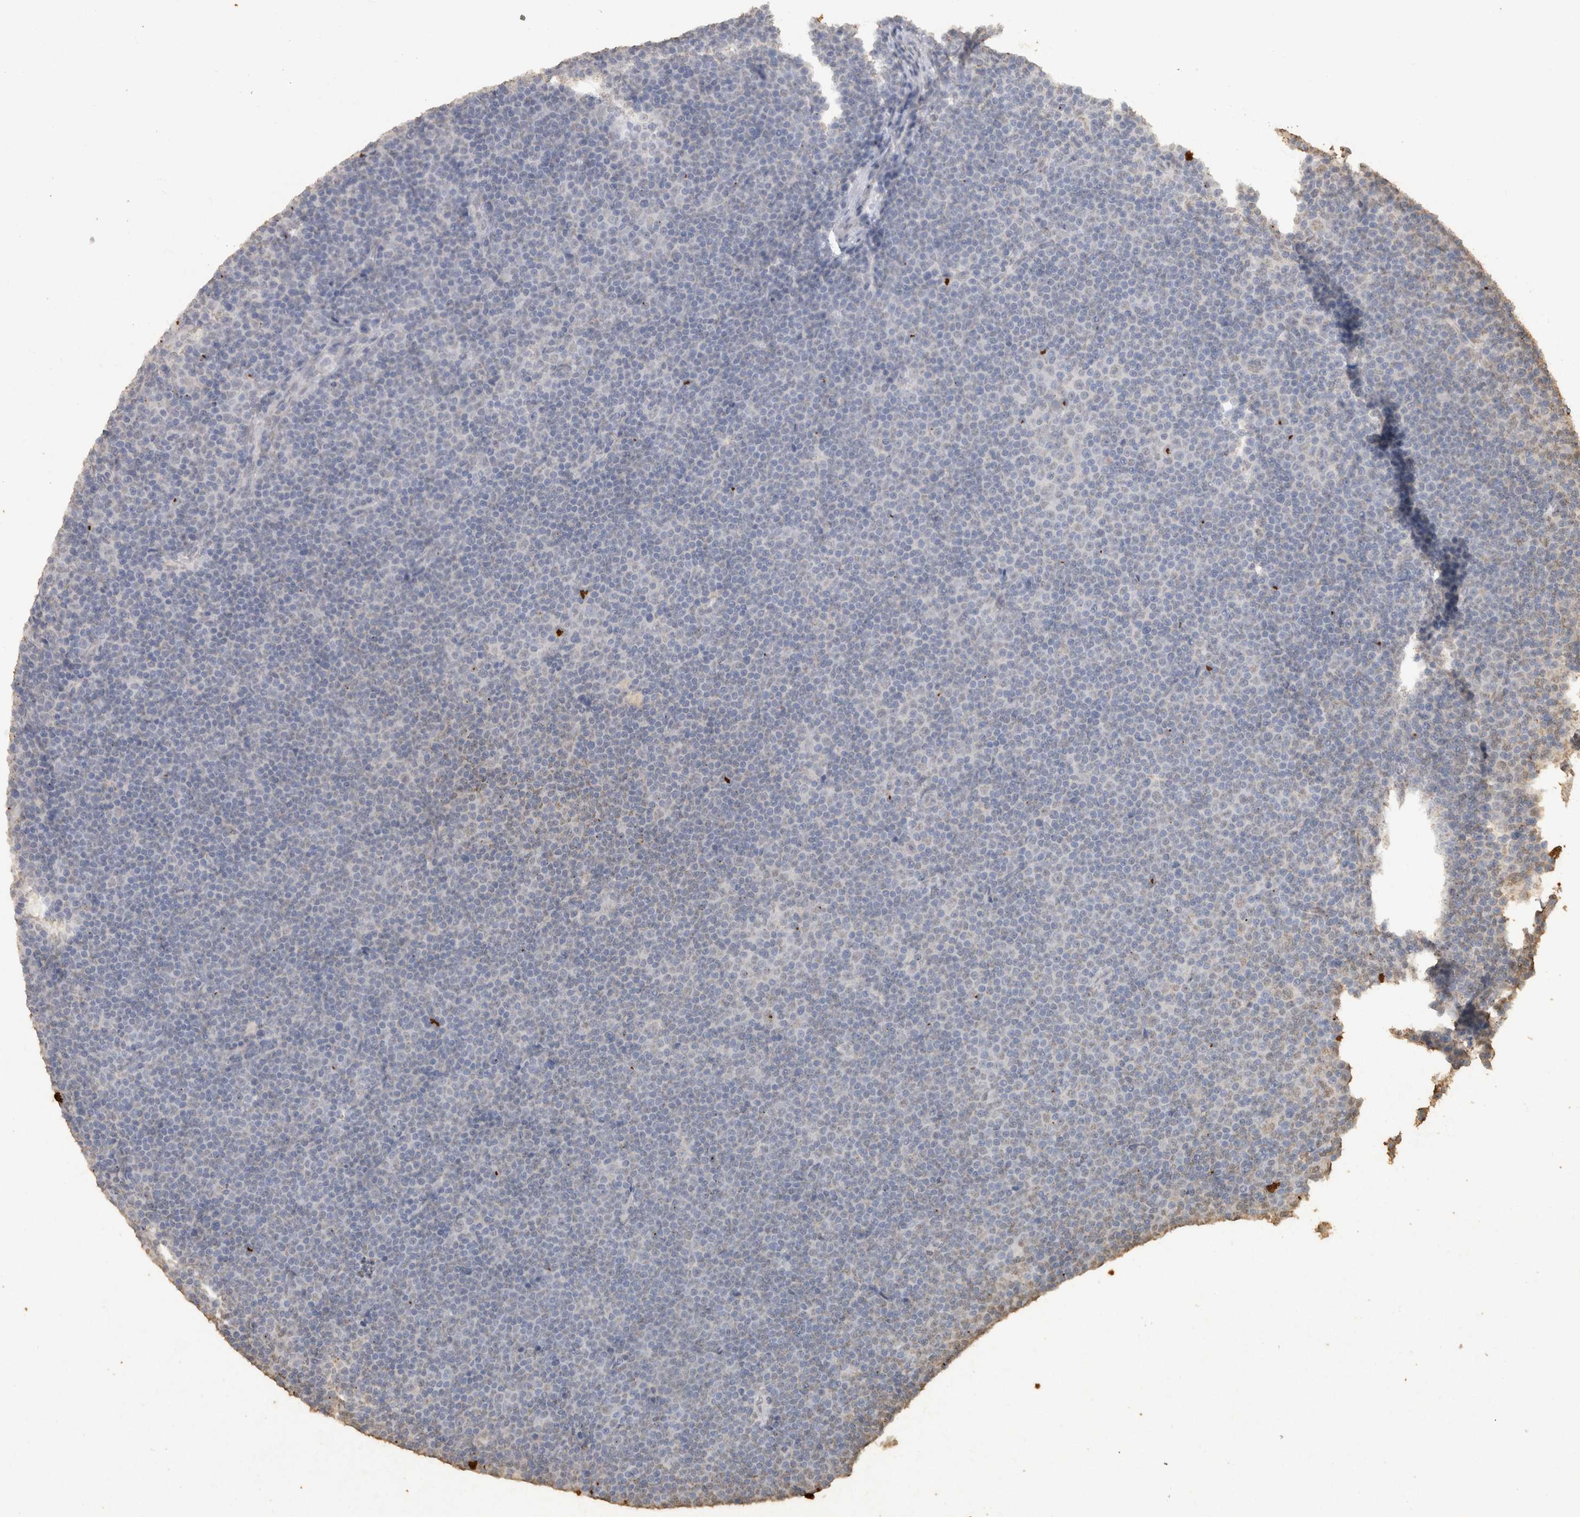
{"staining": {"intensity": "negative", "quantity": "none", "location": "none"}, "tissue": "lymphoma", "cell_type": "Tumor cells", "image_type": "cancer", "snomed": [{"axis": "morphology", "description": "Malignant lymphoma, non-Hodgkin's type, Low grade"}, {"axis": "topography", "description": "Lymph node"}], "caption": "A histopathology image of lymphoma stained for a protein exhibits no brown staining in tumor cells. (DAB immunohistochemistry with hematoxylin counter stain).", "gene": "HAND2", "patient": {"sex": "female", "age": 67}}